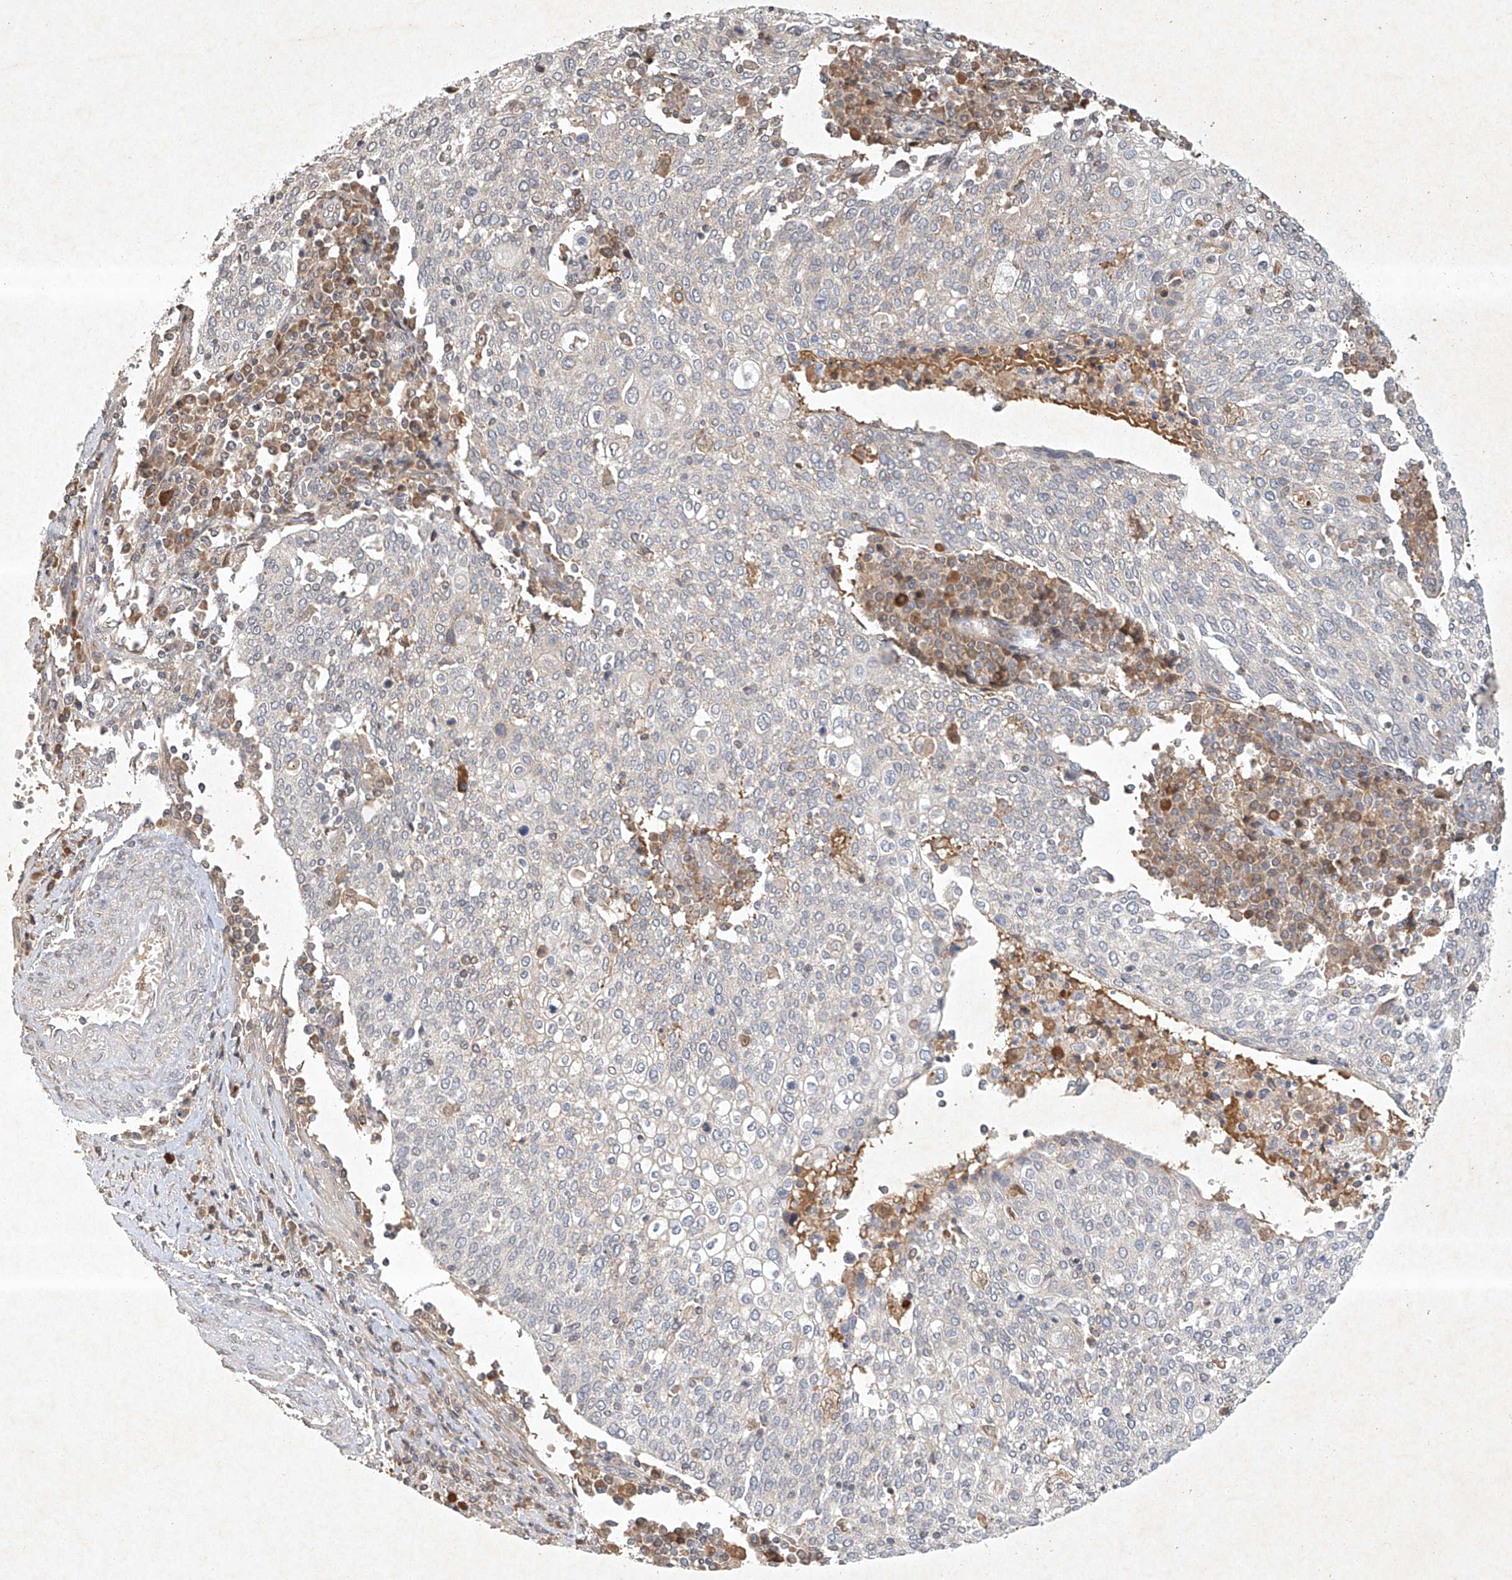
{"staining": {"intensity": "negative", "quantity": "none", "location": "none"}, "tissue": "cervical cancer", "cell_type": "Tumor cells", "image_type": "cancer", "snomed": [{"axis": "morphology", "description": "Squamous cell carcinoma, NOS"}, {"axis": "topography", "description": "Cervix"}], "caption": "This is an IHC histopathology image of cervical cancer (squamous cell carcinoma). There is no positivity in tumor cells.", "gene": "BTRC", "patient": {"sex": "female", "age": 40}}